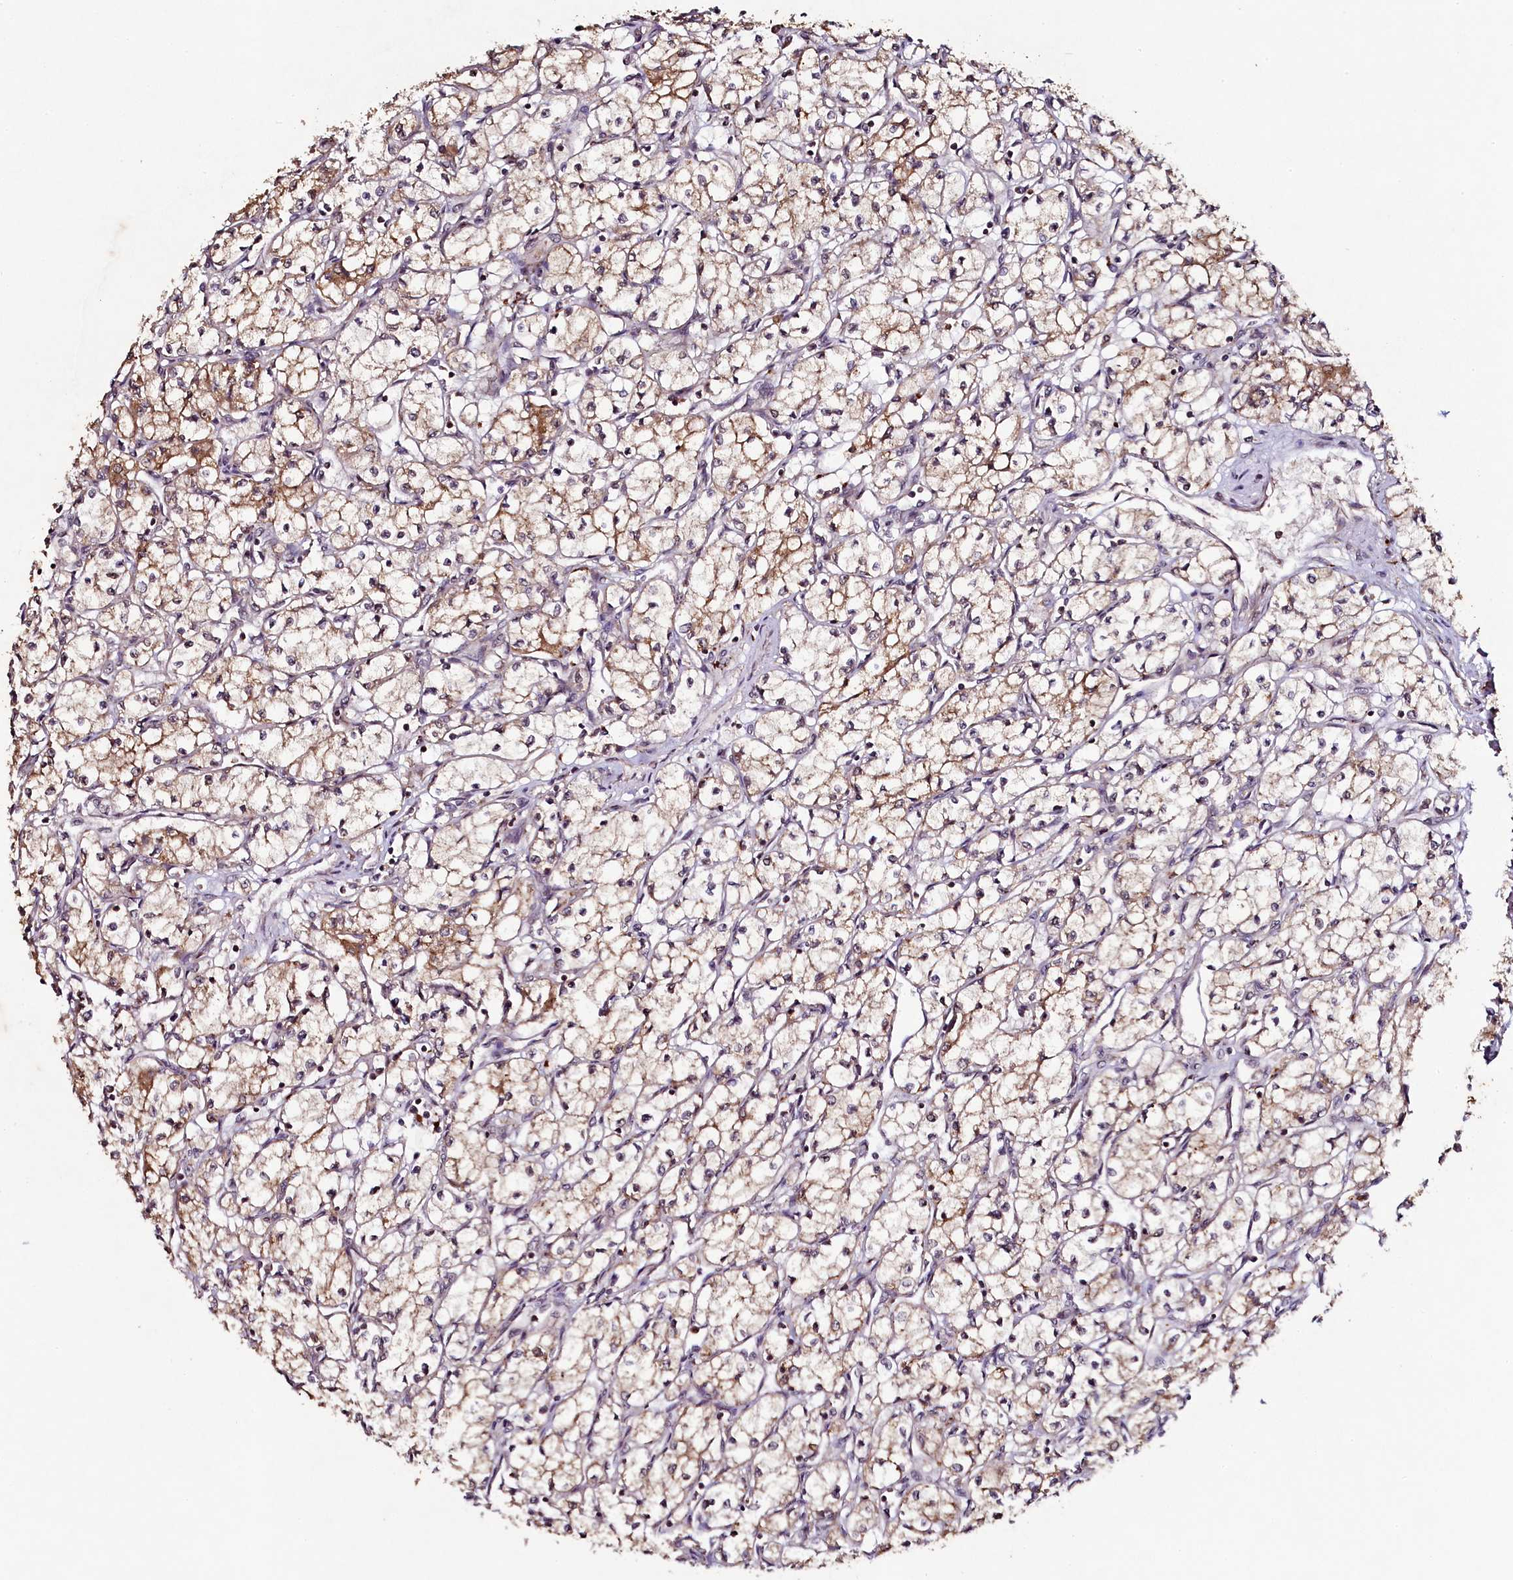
{"staining": {"intensity": "moderate", "quantity": "25%-75%", "location": "cytoplasmic/membranous"}, "tissue": "renal cancer", "cell_type": "Tumor cells", "image_type": "cancer", "snomed": [{"axis": "morphology", "description": "Adenocarcinoma, NOS"}, {"axis": "topography", "description": "Kidney"}], "caption": "Adenocarcinoma (renal) stained with immunohistochemistry (IHC) exhibits moderate cytoplasmic/membranous expression in approximately 25%-75% of tumor cells.", "gene": "SEC24C", "patient": {"sex": "male", "age": 59}}